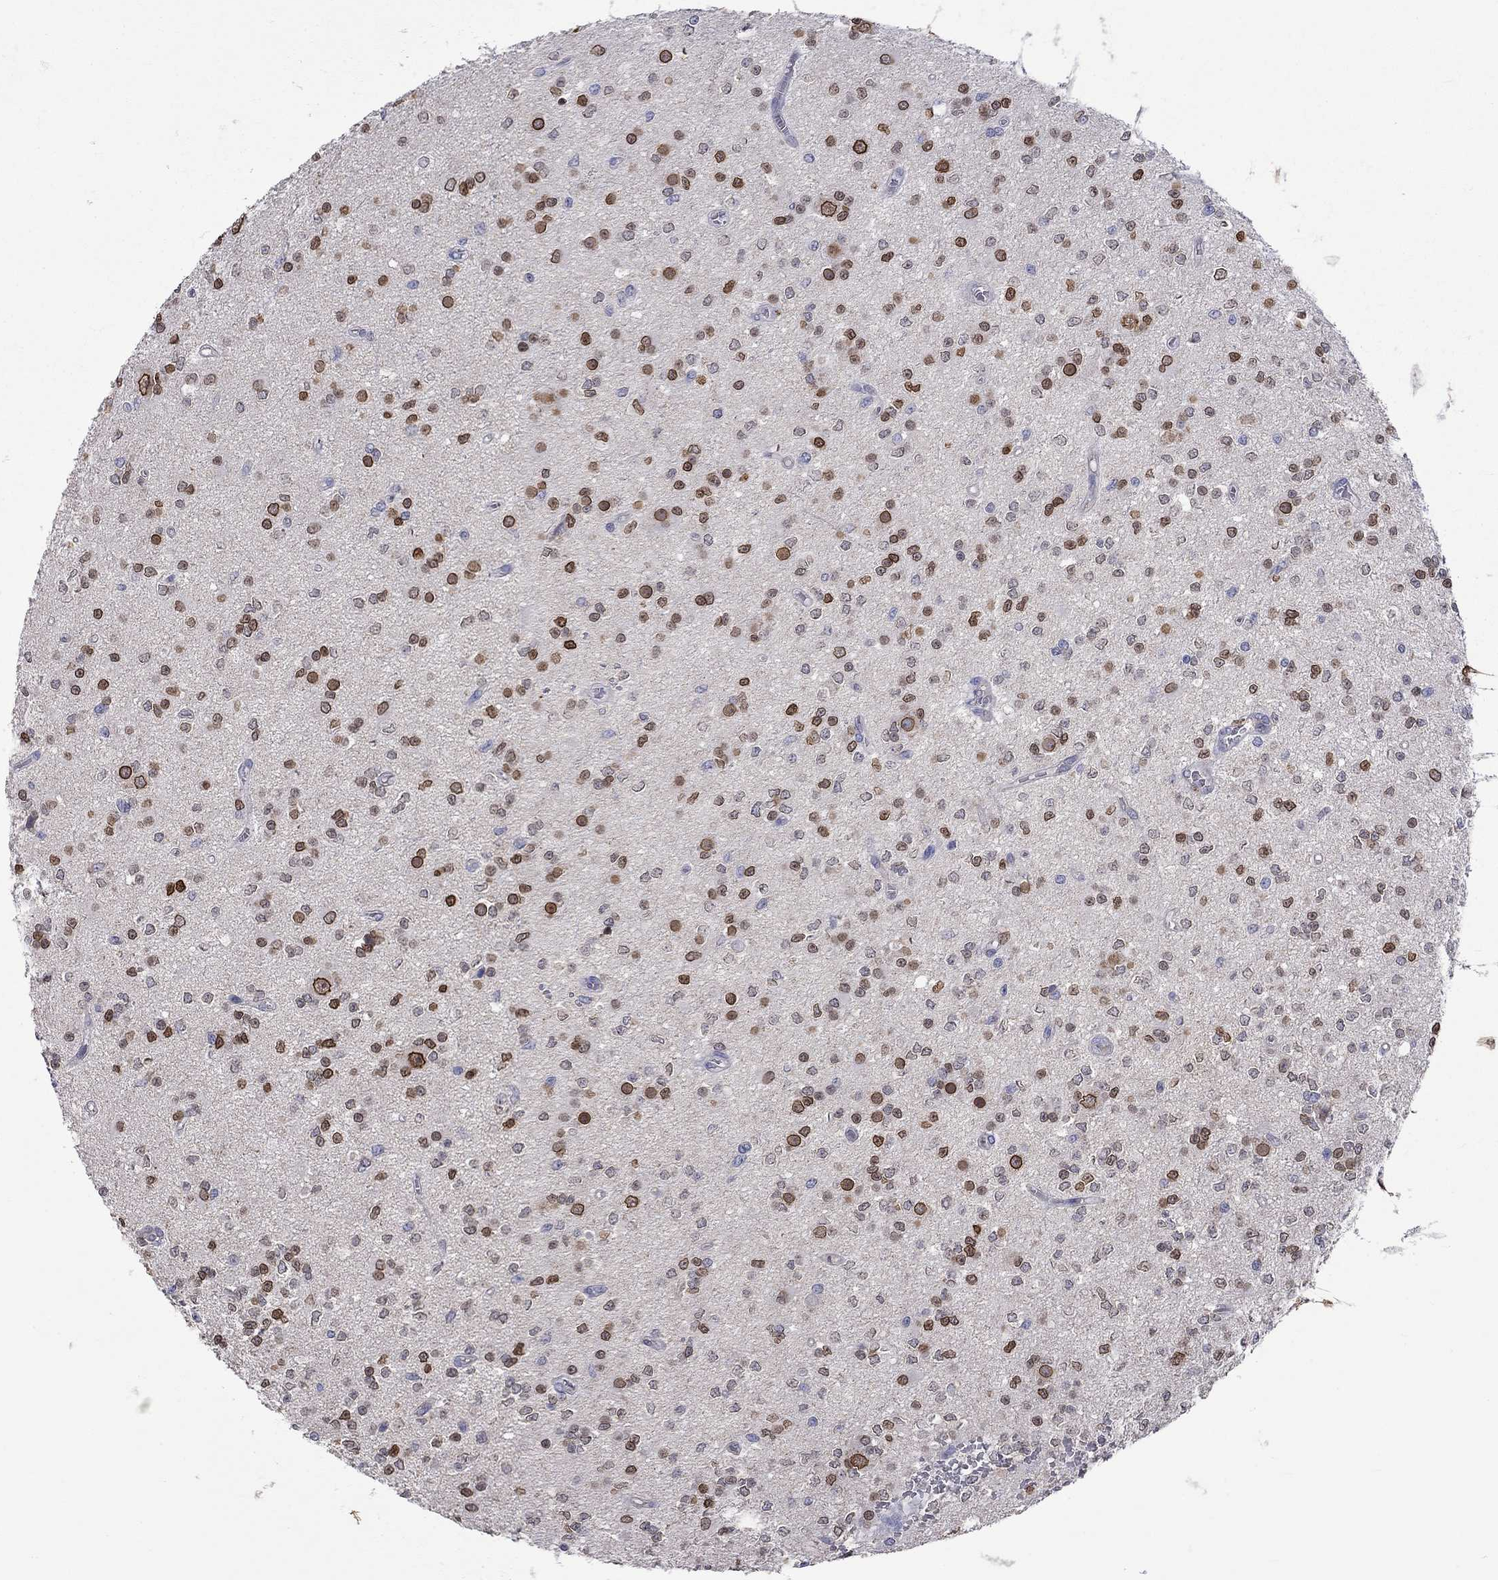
{"staining": {"intensity": "strong", "quantity": "25%-75%", "location": "cytoplasmic/membranous,nuclear"}, "tissue": "glioma", "cell_type": "Tumor cells", "image_type": "cancer", "snomed": [{"axis": "morphology", "description": "Glioma, malignant, Low grade"}, {"axis": "topography", "description": "Brain"}], "caption": "The image displays a brown stain indicating the presence of a protein in the cytoplasmic/membranous and nuclear of tumor cells in low-grade glioma (malignant).", "gene": "LRFN4", "patient": {"sex": "female", "age": 45}}